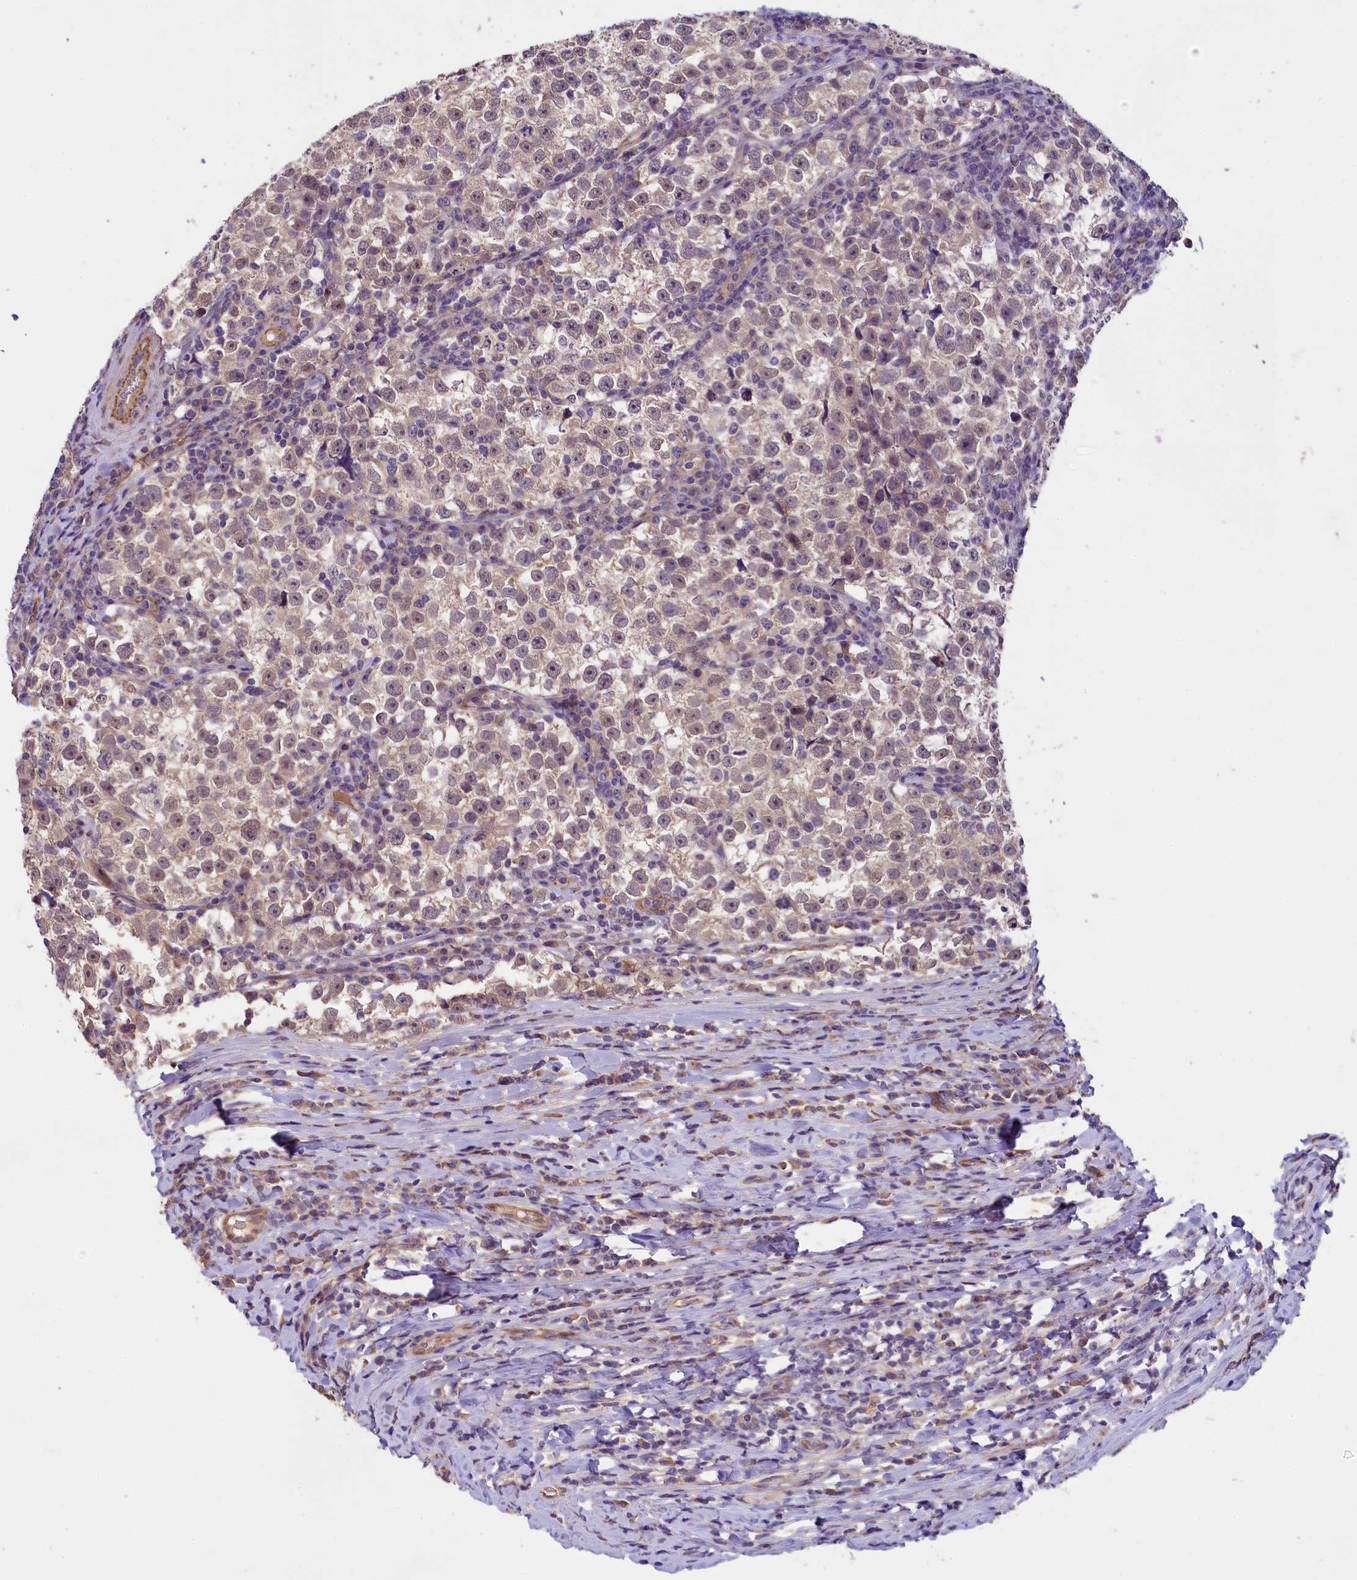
{"staining": {"intensity": "weak", "quantity": ">75%", "location": "cytoplasmic/membranous"}, "tissue": "testis cancer", "cell_type": "Tumor cells", "image_type": "cancer", "snomed": [{"axis": "morphology", "description": "Normal tissue, NOS"}, {"axis": "morphology", "description": "Seminoma, NOS"}, {"axis": "topography", "description": "Testis"}], "caption": "Testis cancer (seminoma) was stained to show a protein in brown. There is low levels of weak cytoplasmic/membranous staining in approximately >75% of tumor cells.", "gene": "UBXN6", "patient": {"sex": "male", "age": 43}}